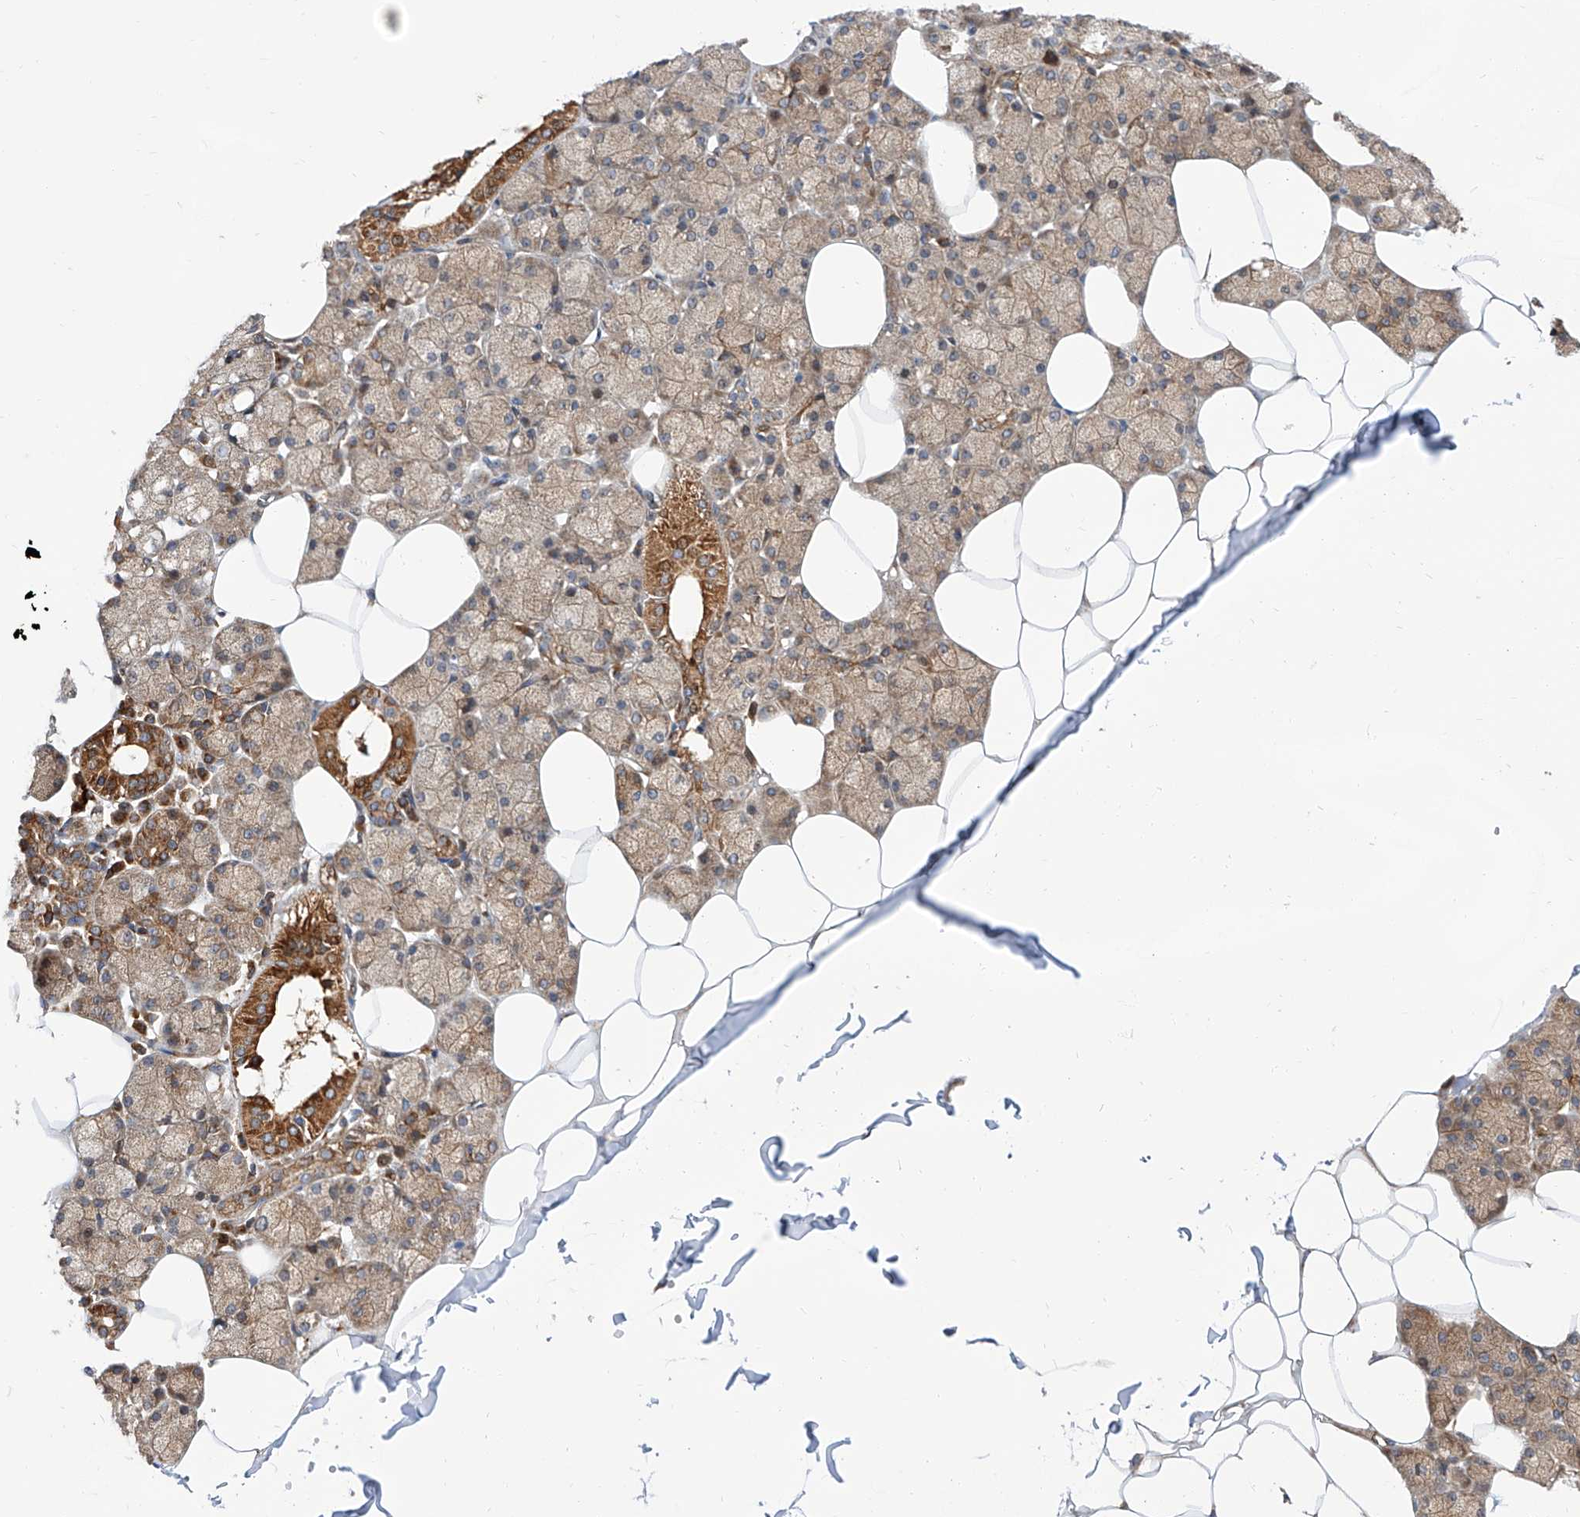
{"staining": {"intensity": "strong", "quantity": "25%-75%", "location": "cytoplasmic/membranous"}, "tissue": "salivary gland", "cell_type": "Glandular cells", "image_type": "normal", "snomed": [{"axis": "morphology", "description": "Normal tissue, NOS"}, {"axis": "topography", "description": "Salivary gland"}], "caption": "Immunohistochemical staining of unremarkable human salivary gland shows strong cytoplasmic/membranous protein positivity in approximately 25%-75% of glandular cells.", "gene": "ISCA2", "patient": {"sex": "male", "age": 62}}